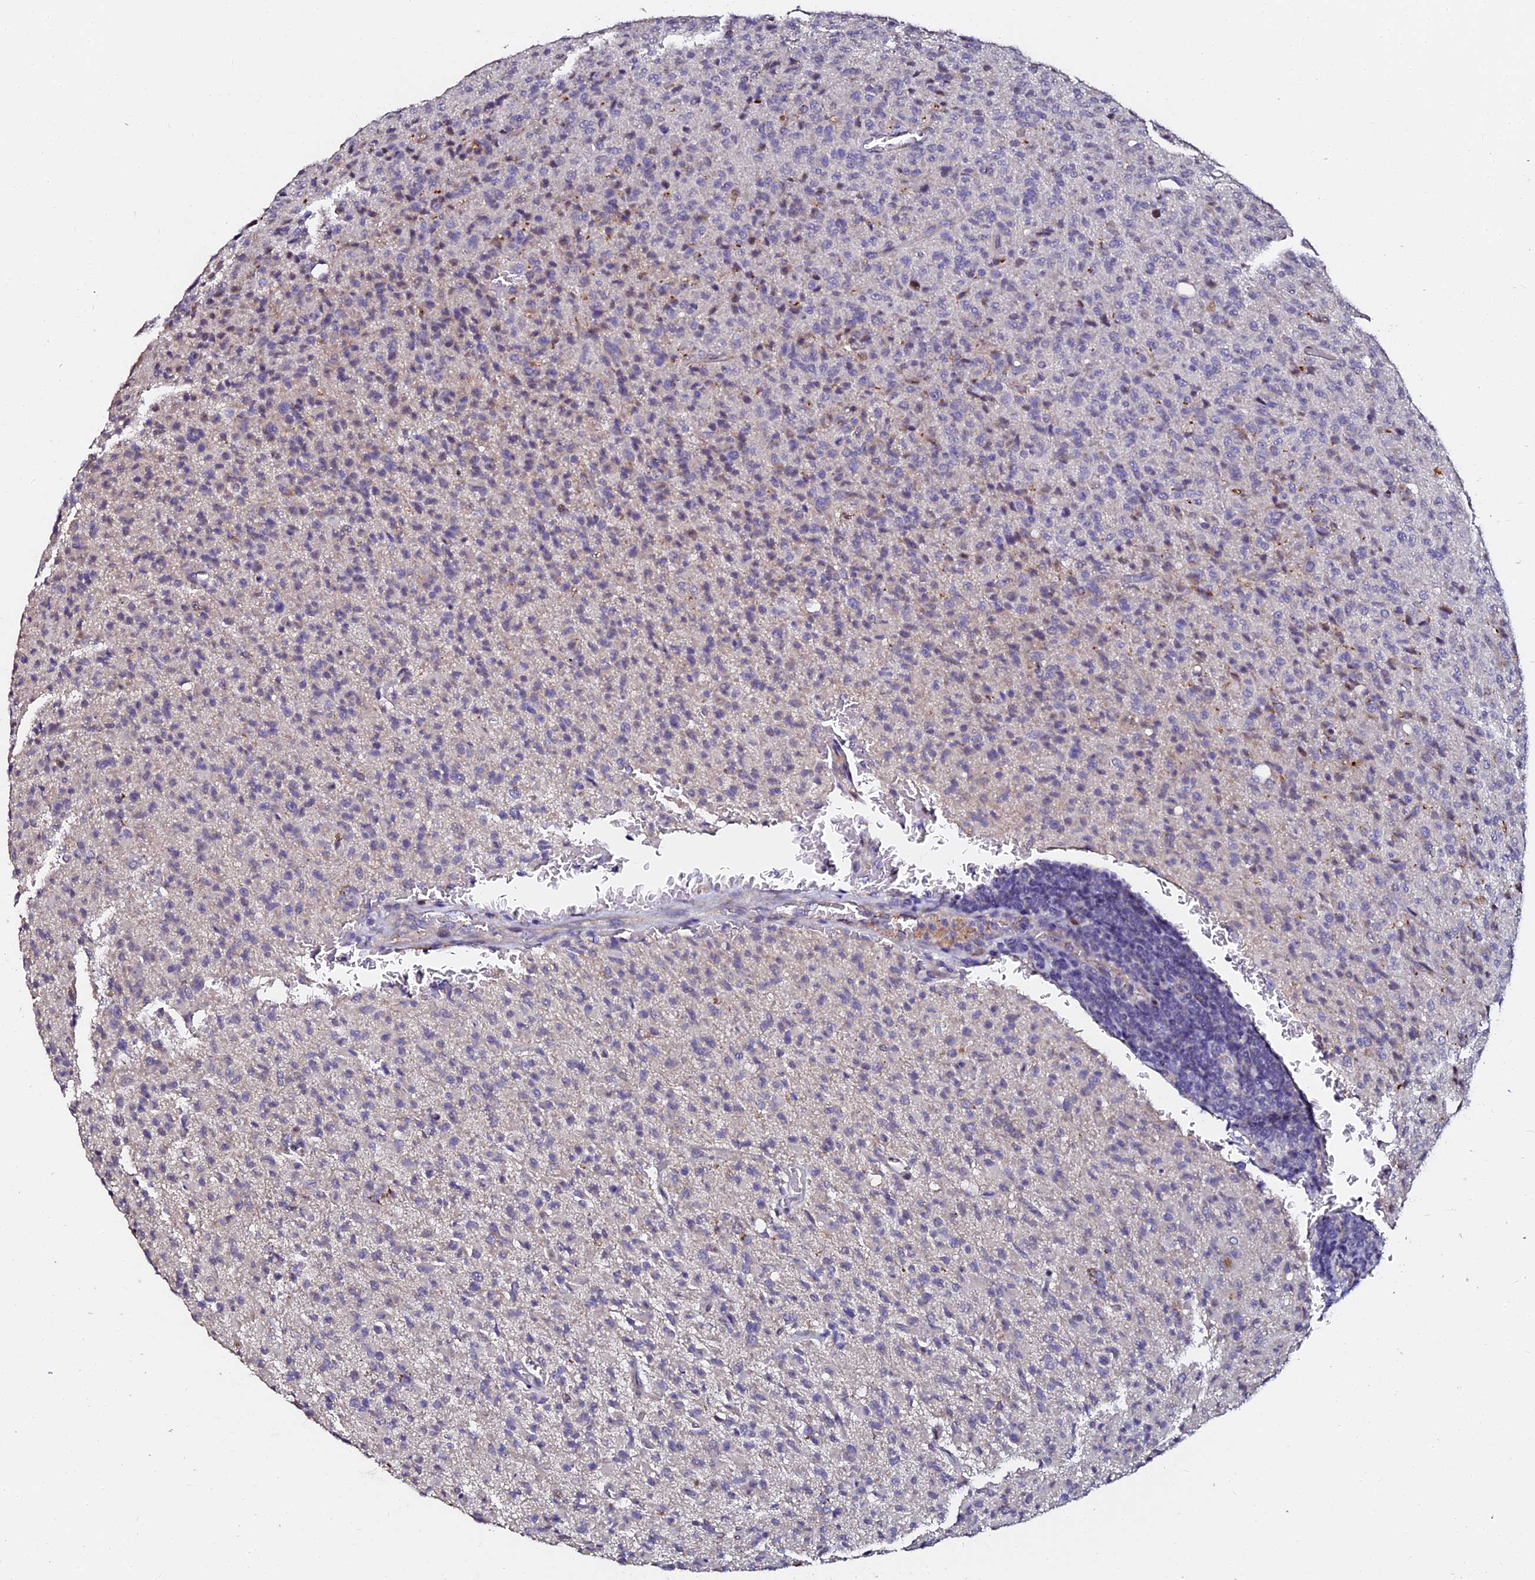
{"staining": {"intensity": "negative", "quantity": "none", "location": "none"}, "tissue": "glioma", "cell_type": "Tumor cells", "image_type": "cancer", "snomed": [{"axis": "morphology", "description": "Glioma, malignant, High grade"}, {"axis": "topography", "description": "Brain"}], "caption": "Immunohistochemistry of human glioma displays no staining in tumor cells.", "gene": "GPN3", "patient": {"sex": "female", "age": 57}}